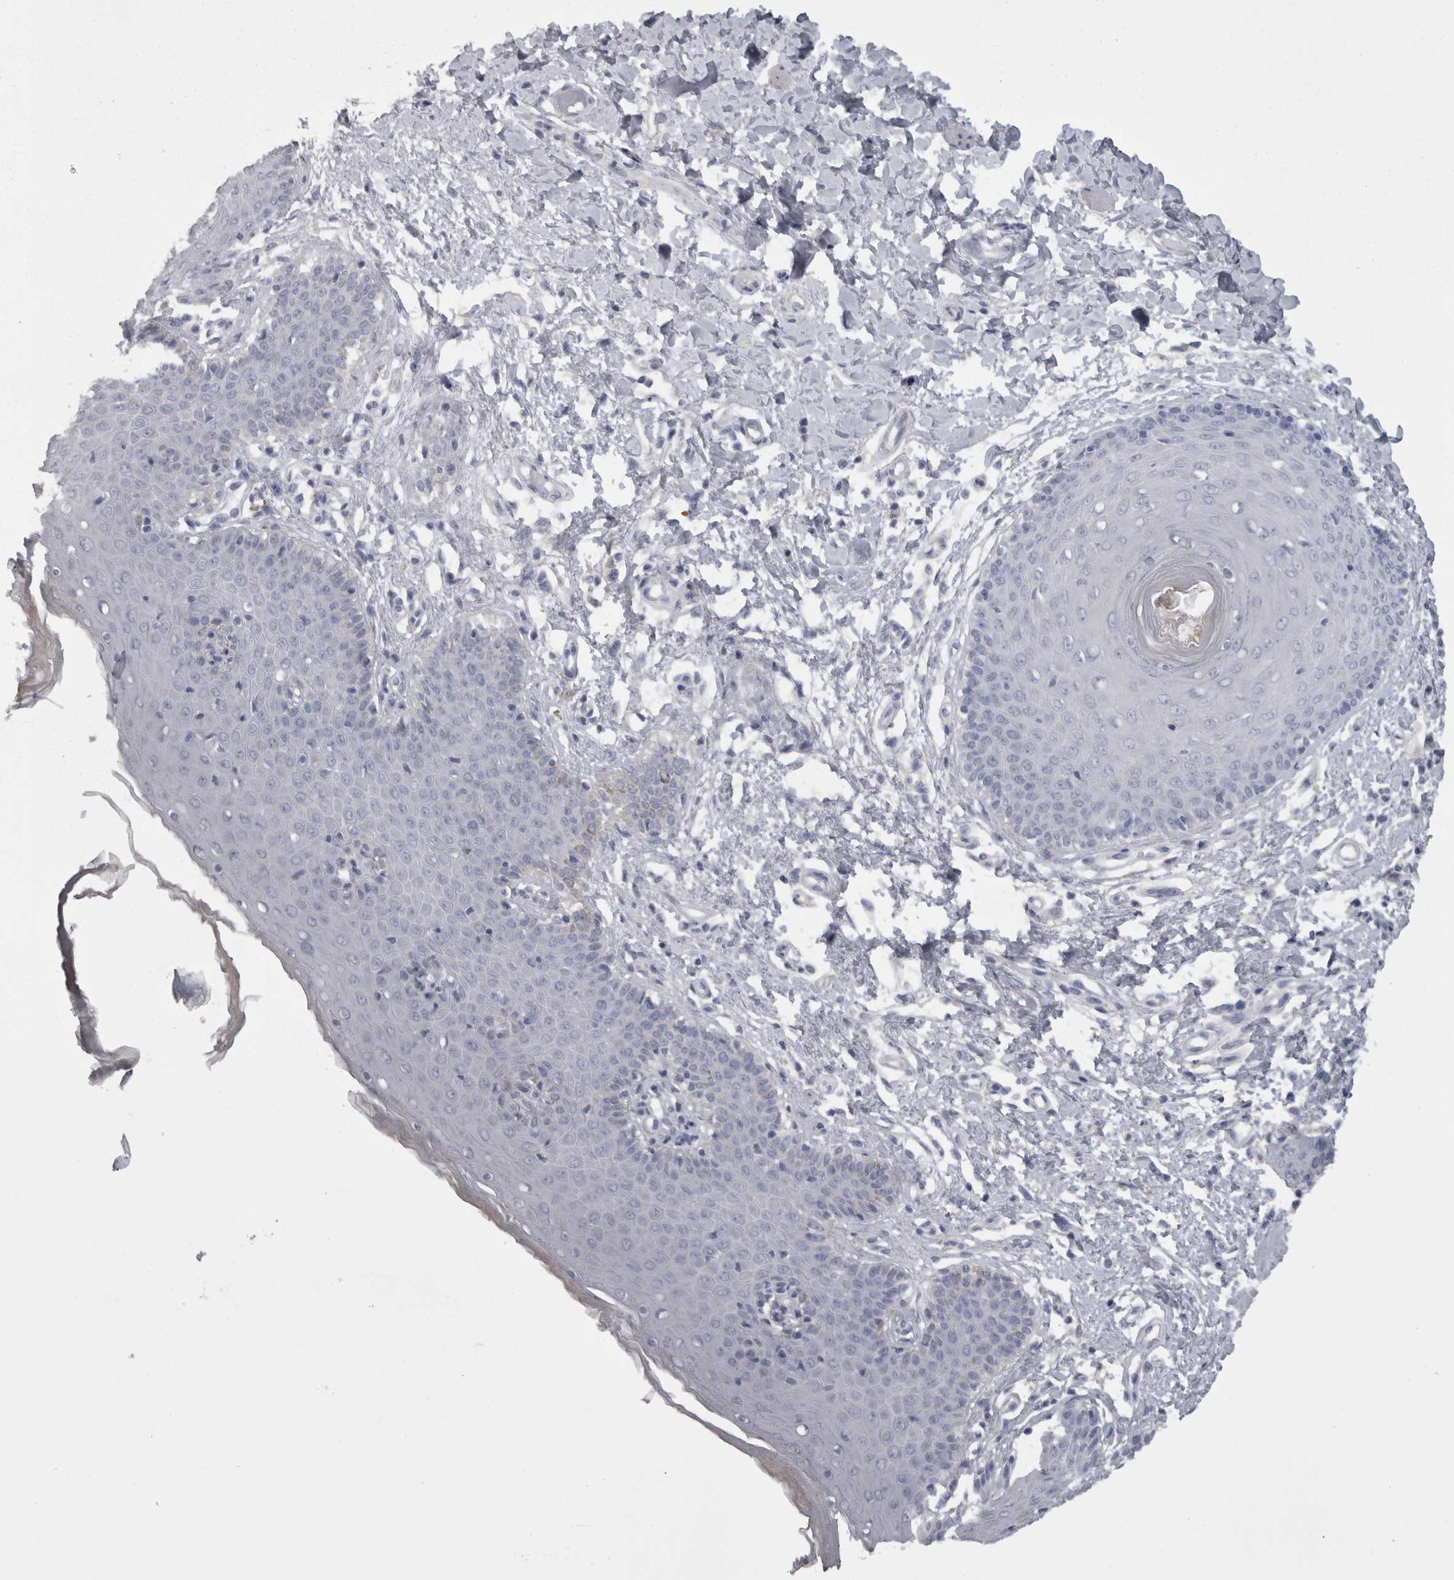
{"staining": {"intensity": "moderate", "quantity": "<25%", "location": "cytoplasmic/membranous"}, "tissue": "skin", "cell_type": "Epidermal cells", "image_type": "normal", "snomed": [{"axis": "morphology", "description": "Normal tissue, NOS"}, {"axis": "topography", "description": "Vulva"}], "caption": "Protein expression analysis of benign skin reveals moderate cytoplasmic/membranous staining in approximately <25% of epidermal cells.", "gene": "CAMK2D", "patient": {"sex": "female", "age": 66}}